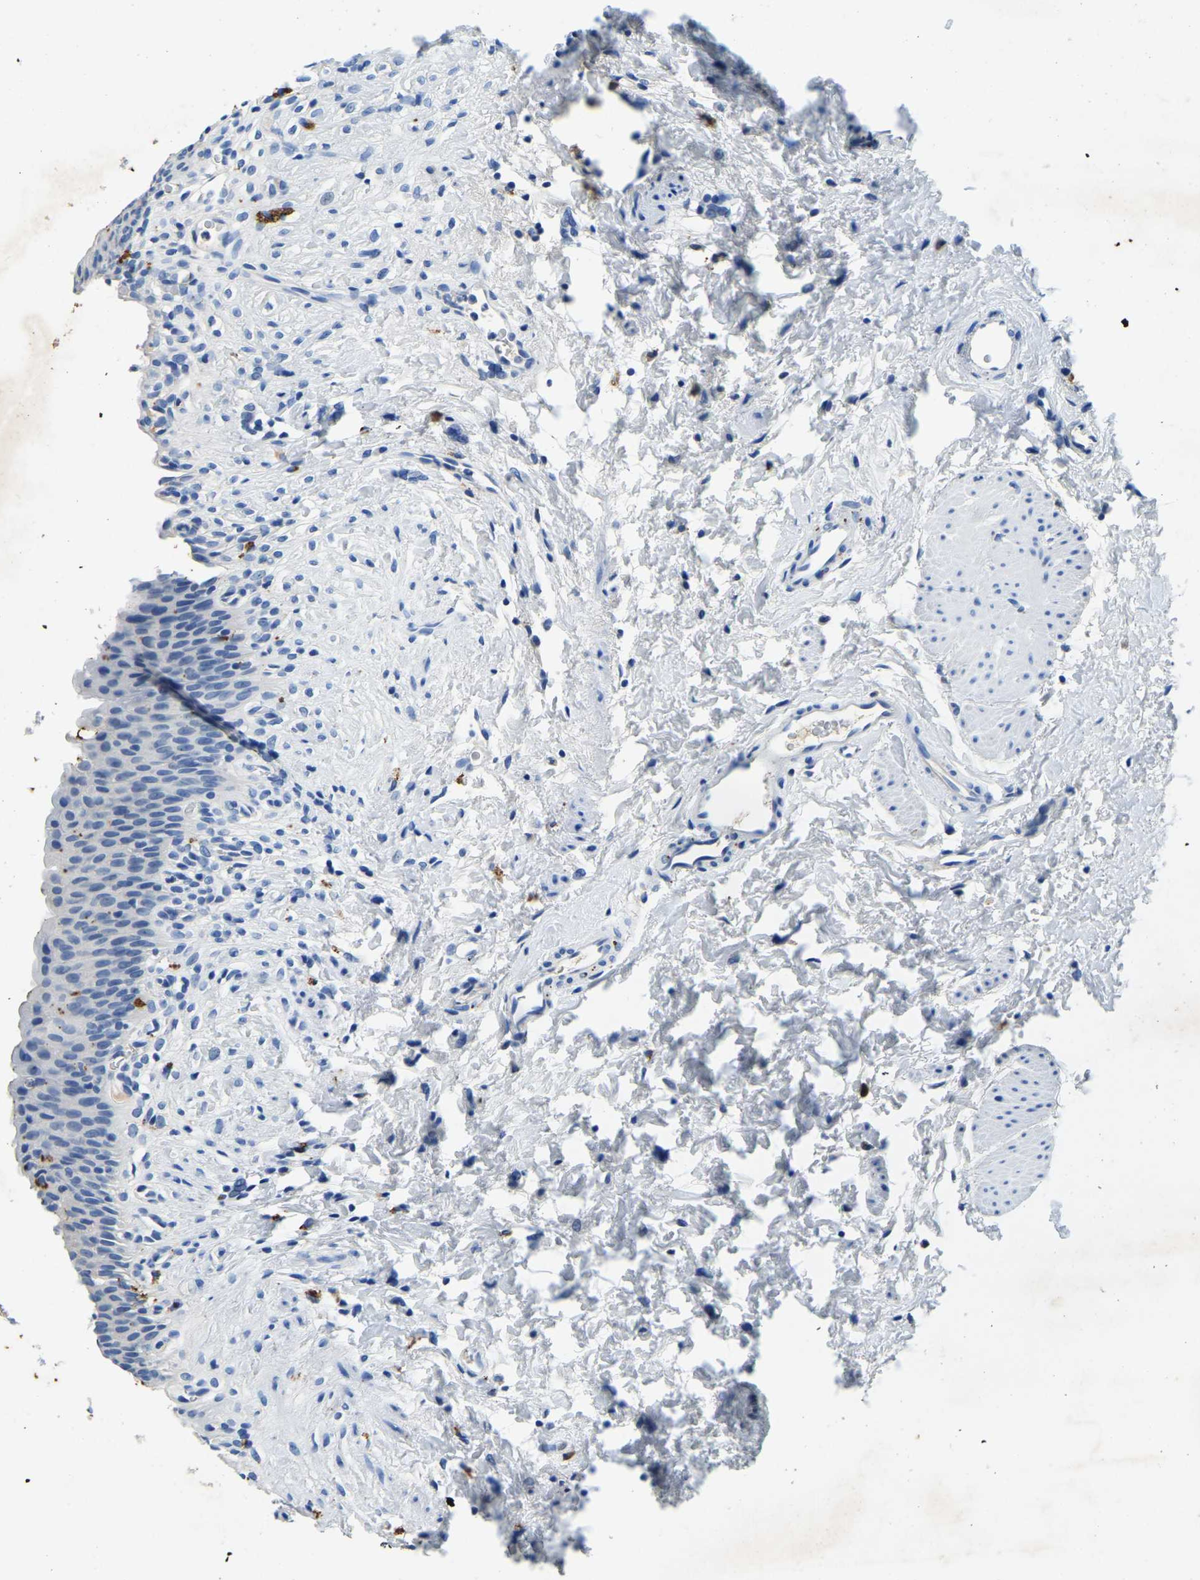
{"staining": {"intensity": "moderate", "quantity": "<25%", "location": "cytoplasmic/membranous"}, "tissue": "urinary bladder", "cell_type": "Urothelial cells", "image_type": "normal", "snomed": [{"axis": "morphology", "description": "Normal tissue, NOS"}, {"axis": "topography", "description": "Urinary bladder"}], "caption": "Immunohistochemistry (IHC) photomicrograph of normal human urinary bladder stained for a protein (brown), which reveals low levels of moderate cytoplasmic/membranous staining in about <25% of urothelial cells.", "gene": "UBN2", "patient": {"sex": "female", "age": 79}}